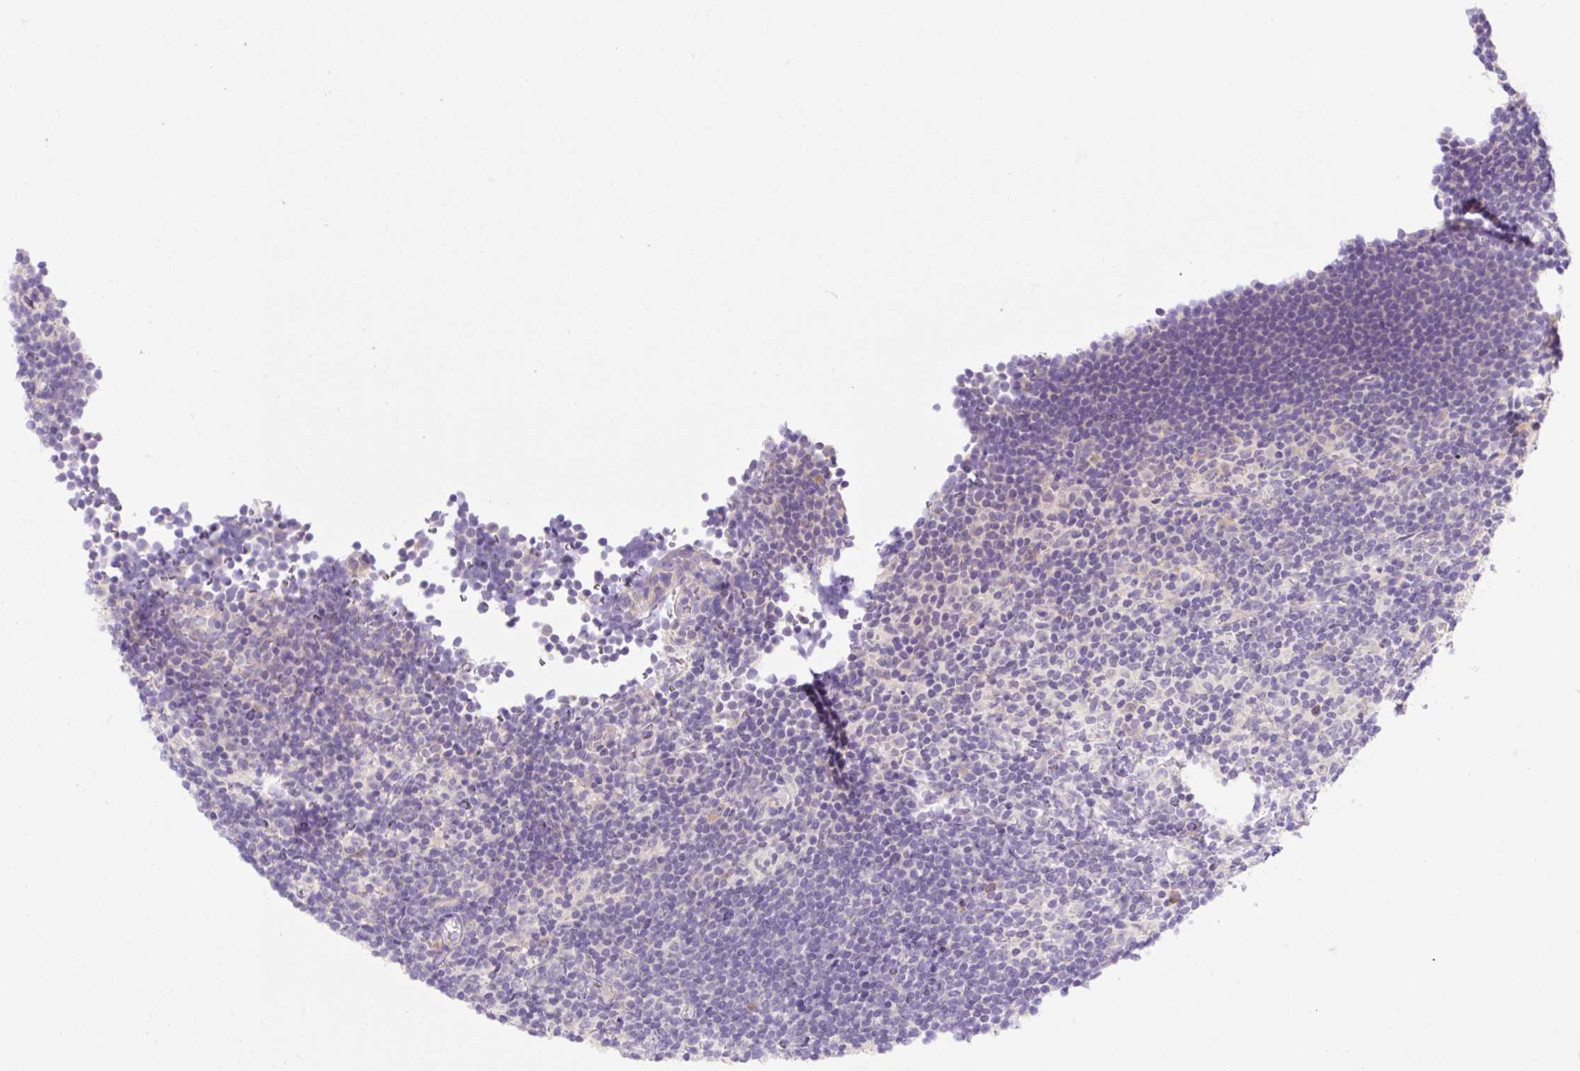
{"staining": {"intensity": "negative", "quantity": "none", "location": "none"}, "tissue": "lymphoma", "cell_type": "Tumor cells", "image_type": "cancer", "snomed": [{"axis": "morphology", "description": "Hodgkin's disease, NOS"}, {"axis": "topography", "description": "Lymph node"}], "caption": "A histopathology image of human lymphoma is negative for staining in tumor cells.", "gene": "CELF6", "patient": {"sex": "female", "age": 57}}